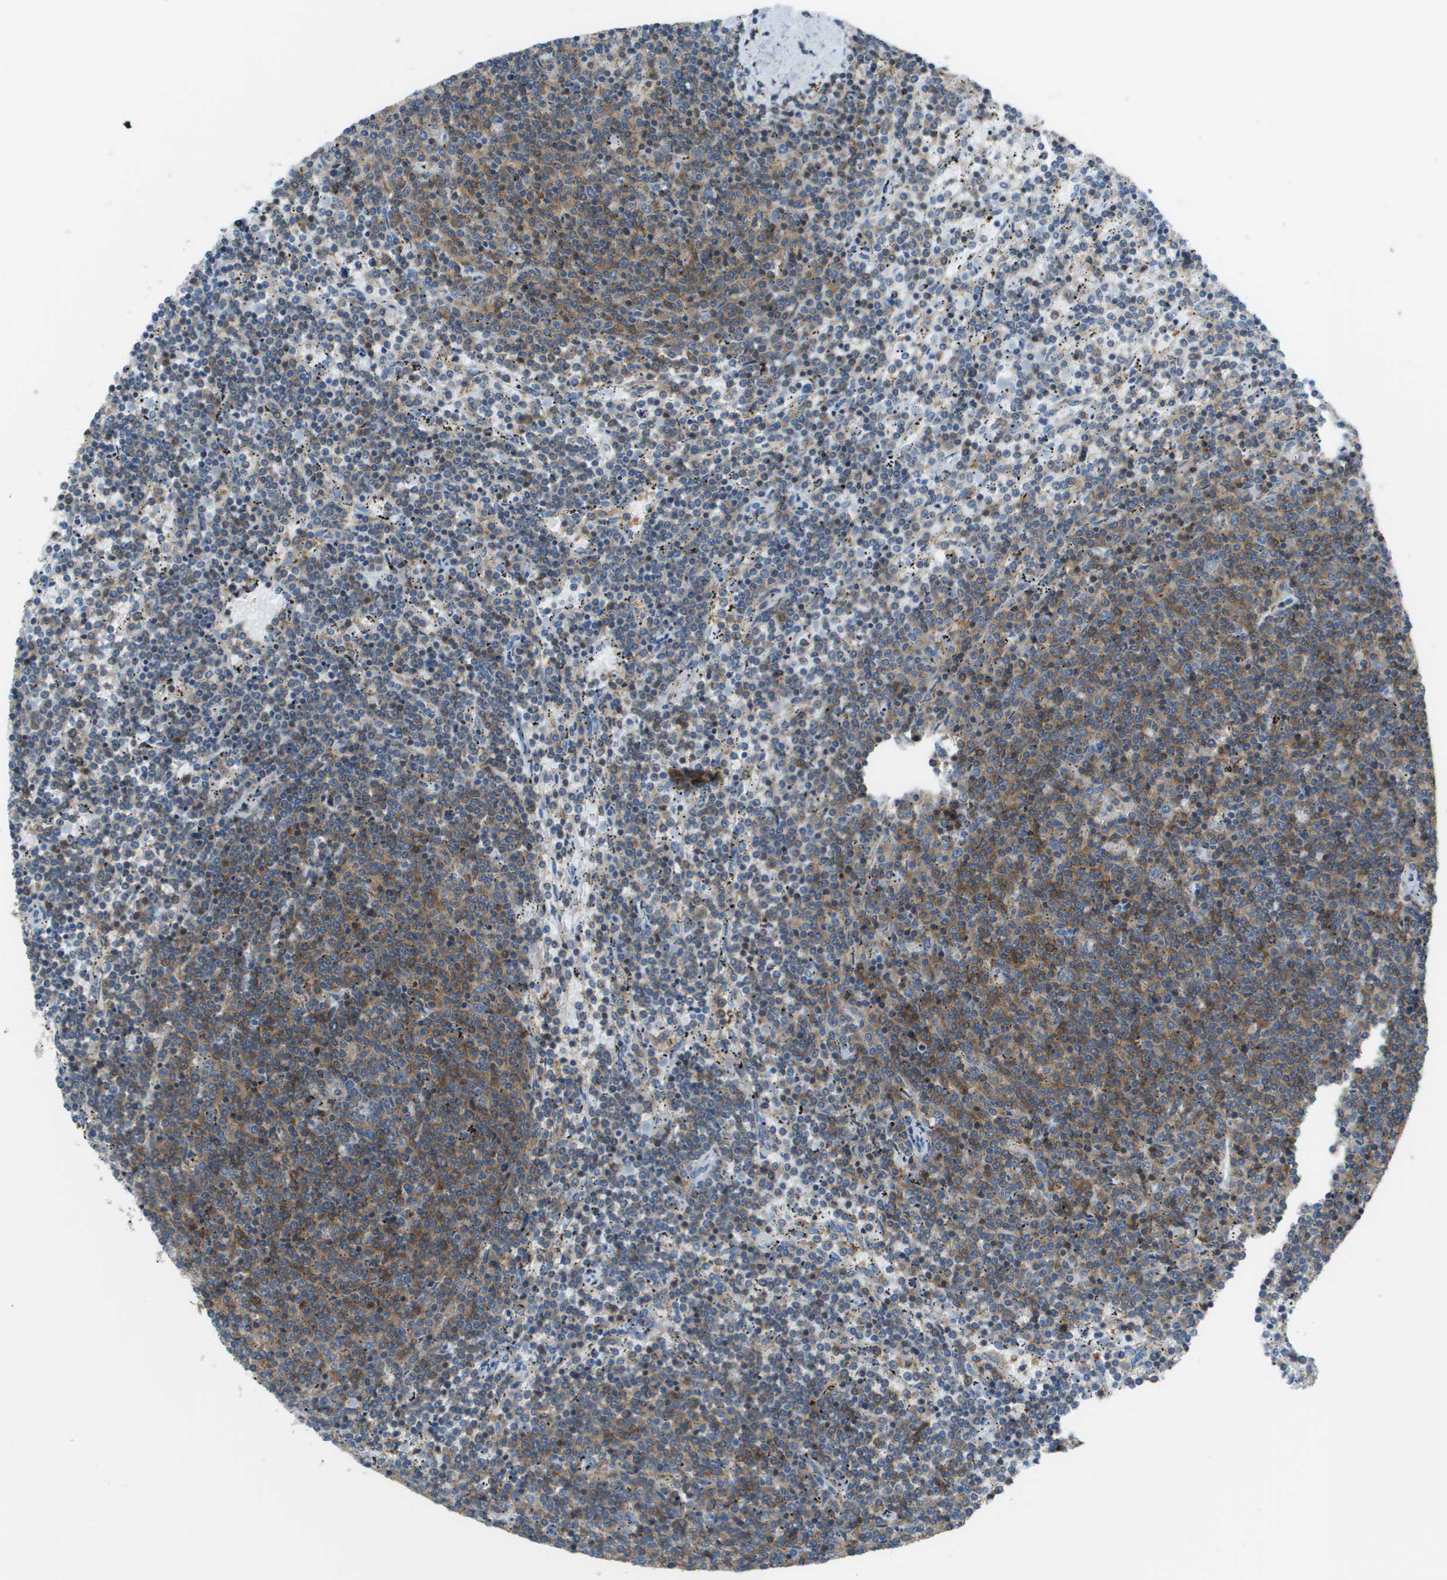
{"staining": {"intensity": "moderate", "quantity": ">75%", "location": "cytoplasmic/membranous"}, "tissue": "lymphoma", "cell_type": "Tumor cells", "image_type": "cancer", "snomed": [{"axis": "morphology", "description": "Malignant lymphoma, non-Hodgkin's type, Low grade"}, {"axis": "topography", "description": "Spleen"}], "caption": "Immunohistochemistry staining of malignant lymphoma, non-Hodgkin's type (low-grade), which reveals medium levels of moderate cytoplasmic/membranous expression in approximately >75% of tumor cells indicating moderate cytoplasmic/membranous protein positivity. The staining was performed using DAB (brown) for protein detection and nuclei were counterstained in hematoxylin (blue).", "gene": "APBB1IP", "patient": {"sex": "female", "age": 50}}